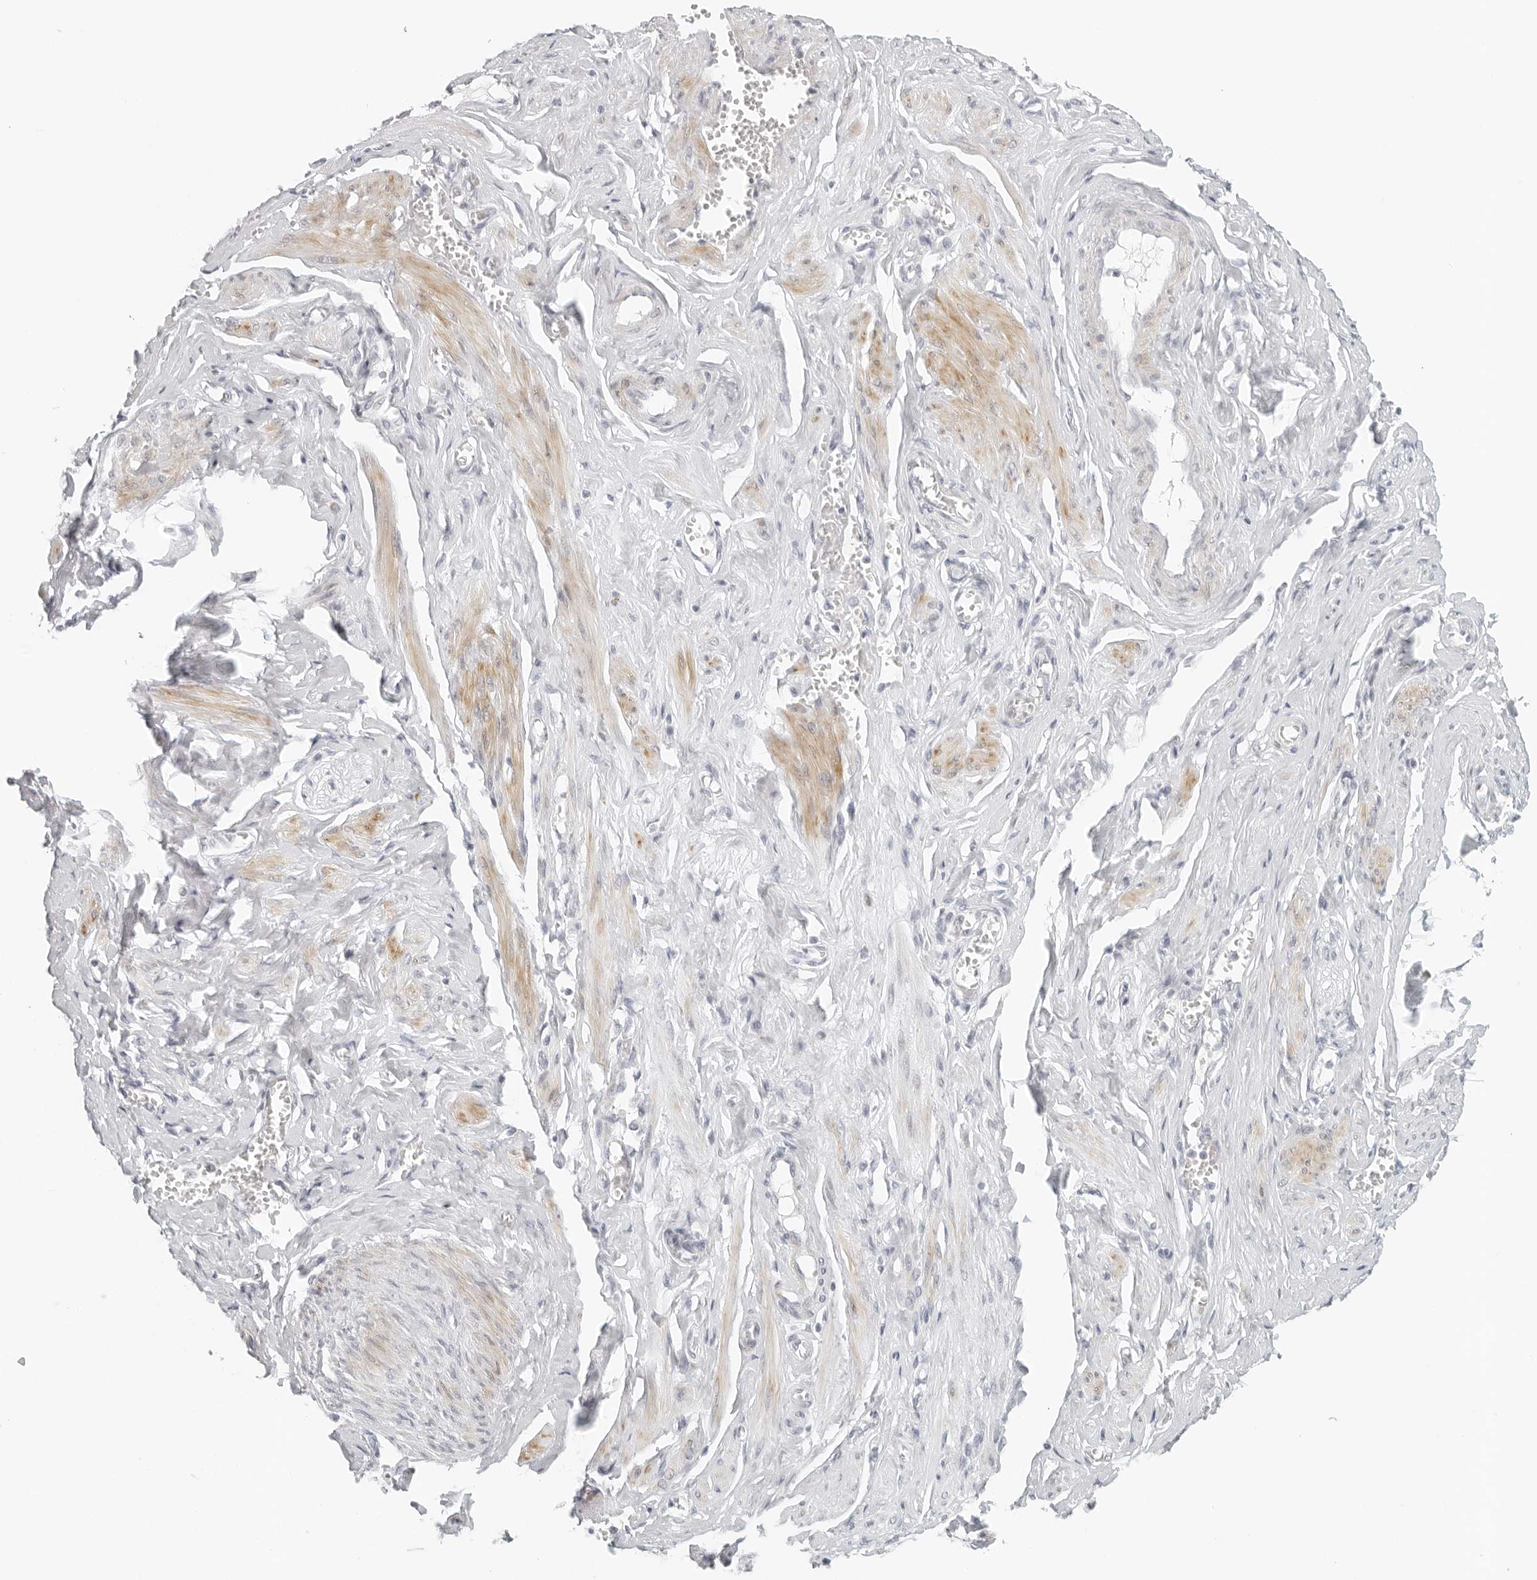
{"staining": {"intensity": "negative", "quantity": "none", "location": "none"}, "tissue": "adipose tissue", "cell_type": "Adipocytes", "image_type": "normal", "snomed": [{"axis": "morphology", "description": "Normal tissue, NOS"}, {"axis": "topography", "description": "Vascular tissue"}, {"axis": "topography", "description": "Fallopian tube"}, {"axis": "topography", "description": "Ovary"}], "caption": "Histopathology image shows no protein positivity in adipocytes of benign adipose tissue.", "gene": "RPS6KC1", "patient": {"sex": "female", "age": 67}}